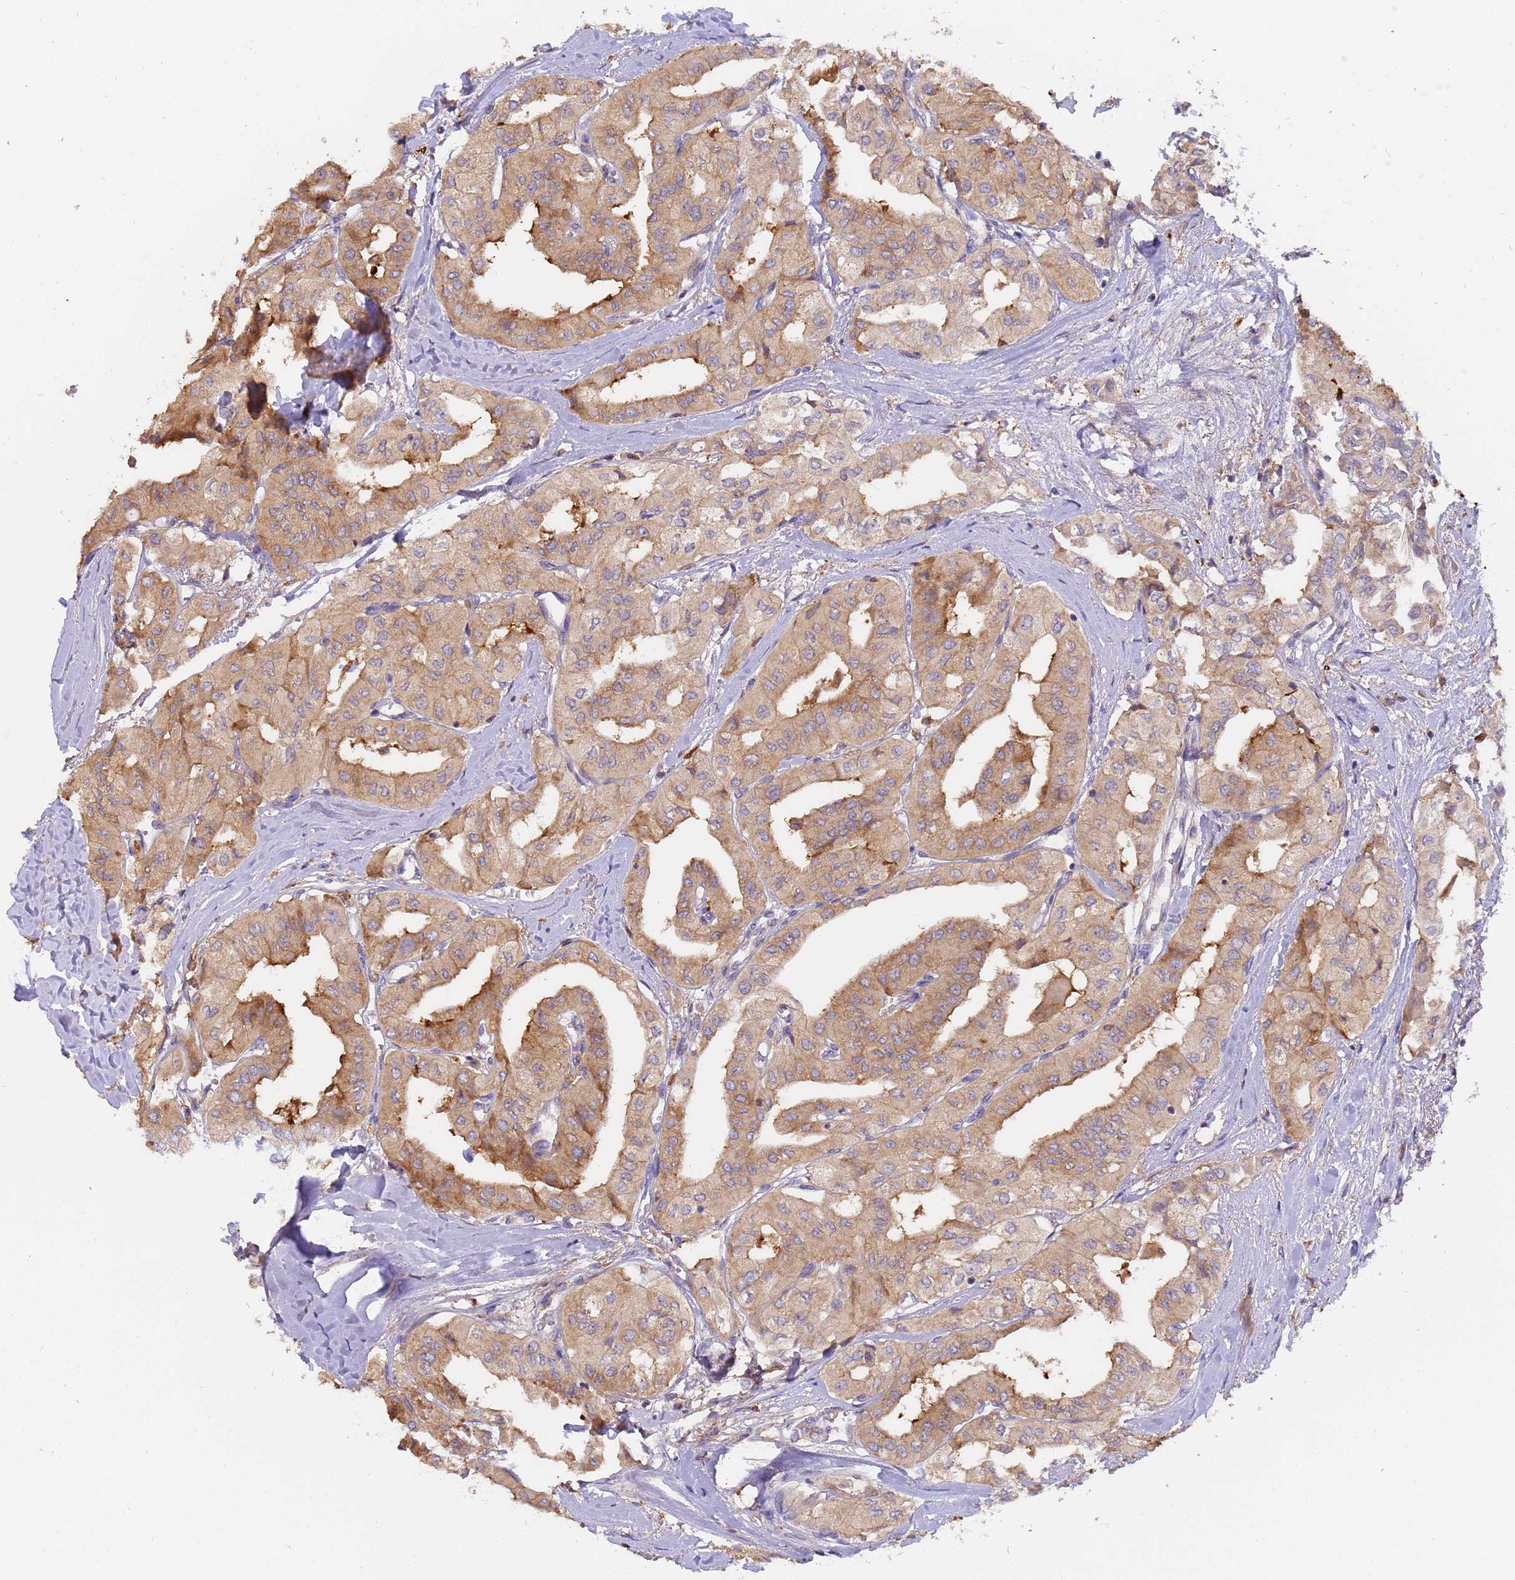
{"staining": {"intensity": "moderate", "quantity": "25%-75%", "location": "cytoplasmic/membranous"}, "tissue": "thyroid cancer", "cell_type": "Tumor cells", "image_type": "cancer", "snomed": [{"axis": "morphology", "description": "Papillary adenocarcinoma, NOS"}, {"axis": "topography", "description": "Thyroid gland"}], "caption": "IHC image of neoplastic tissue: papillary adenocarcinoma (thyroid) stained using IHC displays medium levels of moderate protein expression localized specifically in the cytoplasmic/membranous of tumor cells, appearing as a cytoplasmic/membranous brown color.", "gene": "M6PR", "patient": {"sex": "female", "age": 59}}